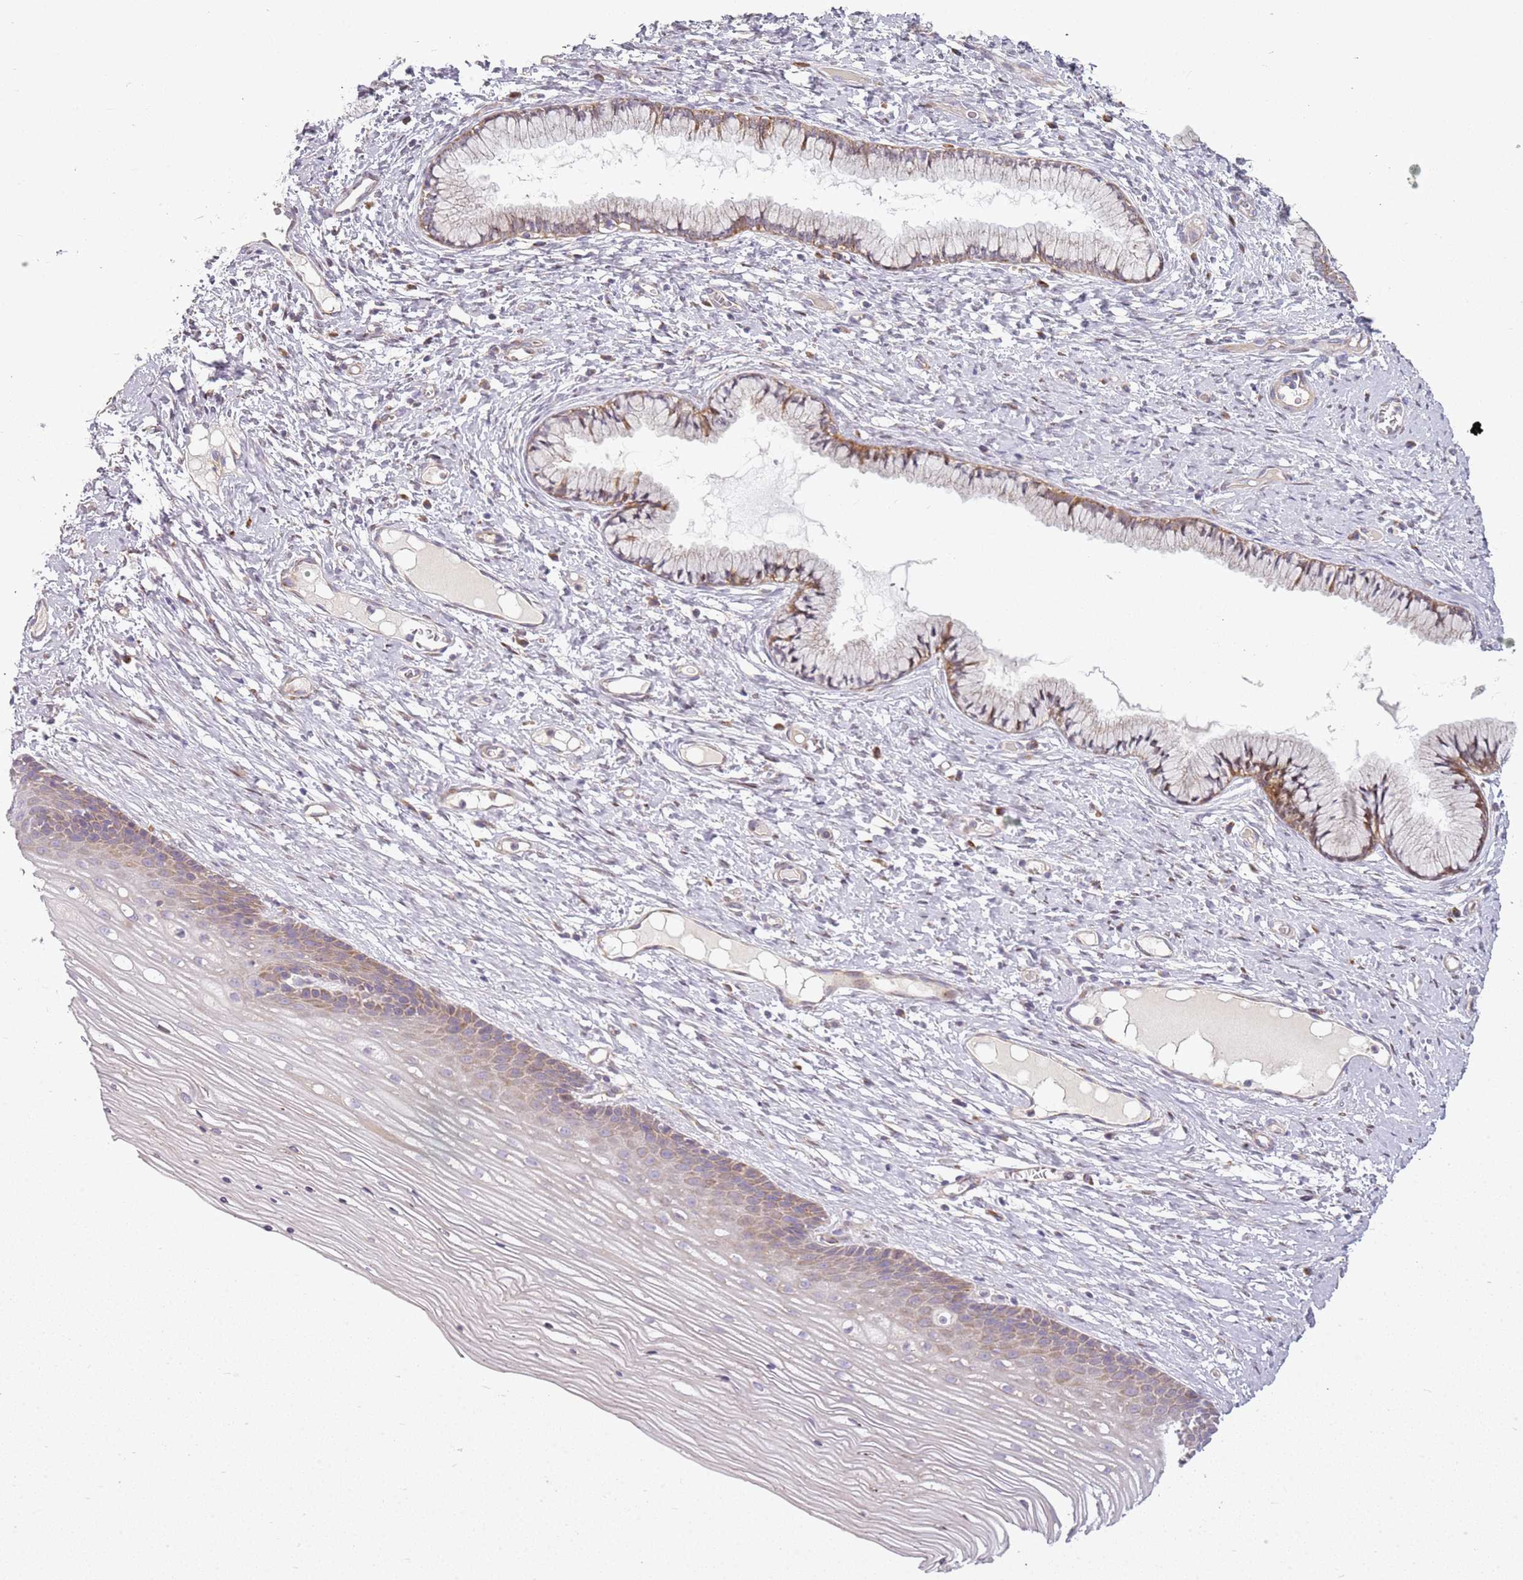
{"staining": {"intensity": "moderate", "quantity": "25%-75%", "location": "cytoplasmic/membranous"}, "tissue": "cervix", "cell_type": "Glandular cells", "image_type": "normal", "snomed": [{"axis": "morphology", "description": "Normal tissue, NOS"}, {"axis": "topography", "description": "Cervix"}], "caption": "Protein expression analysis of unremarkable human cervix reveals moderate cytoplasmic/membranous staining in about 25%-75% of glandular cells.", "gene": "TMEM200C", "patient": {"sex": "female", "age": 42}}